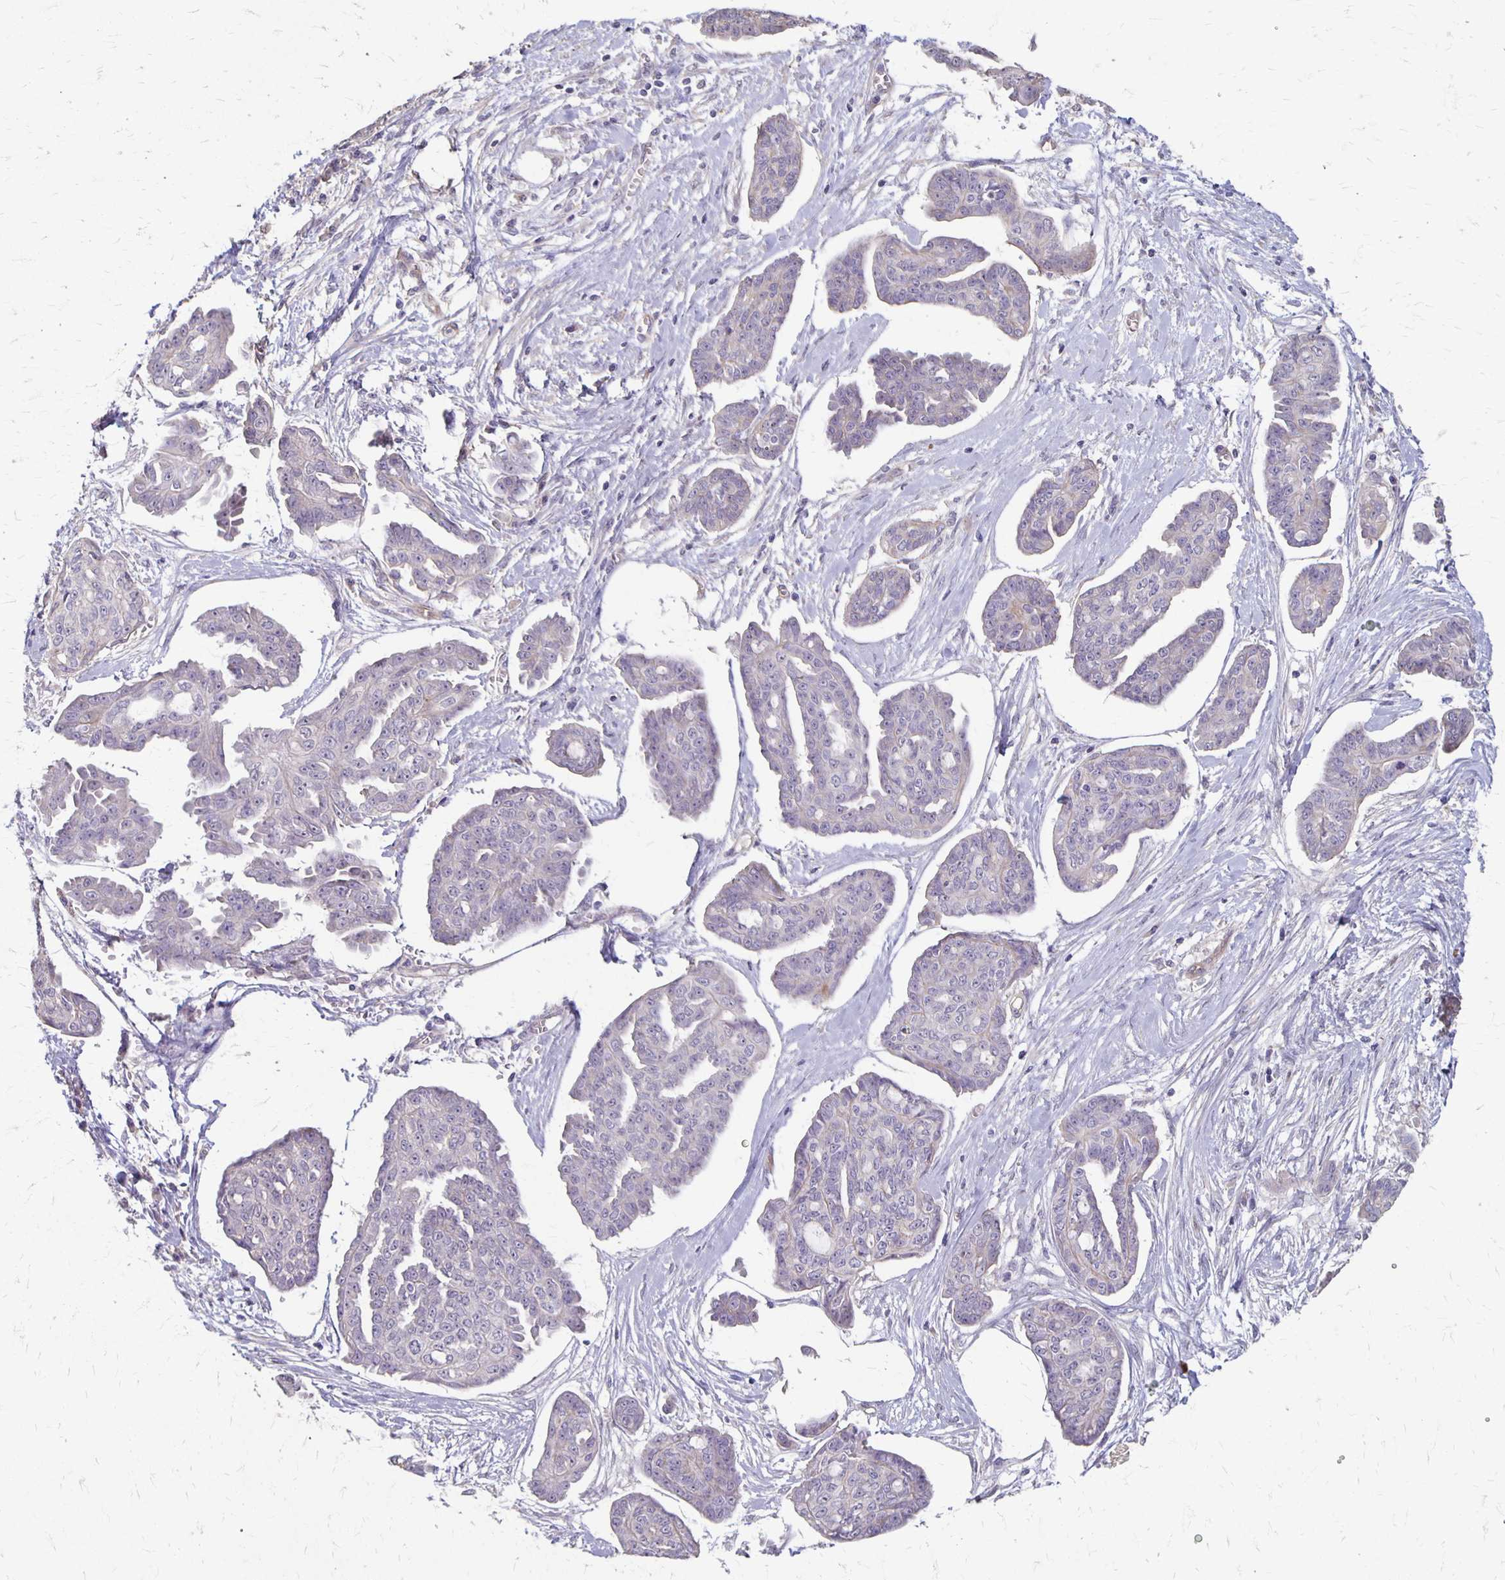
{"staining": {"intensity": "negative", "quantity": "none", "location": "none"}, "tissue": "ovarian cancer", "cell_type": "Tumor cells", "image_type": "cancer", "snomed": [{"axis": "morphology", "description": "Cystadenocarcinoma, serous, NOS"}, {"axis": "topography", "description": "Ovary"}], "caption": "A high-resolution photomicrograph shows immunohistochemistry (IHC) staining of ovarian cancer, which displays no significant positivity in tumor cells. (Stains: DAB (3,3'-diaminobenzidine) immunohistochemistry with hematoxylin counter stain, Microscopy: brightfield microscopy at high magnification).", "gene": "PPP1R3E", "patient": {"sex": "female", "age": 71}}